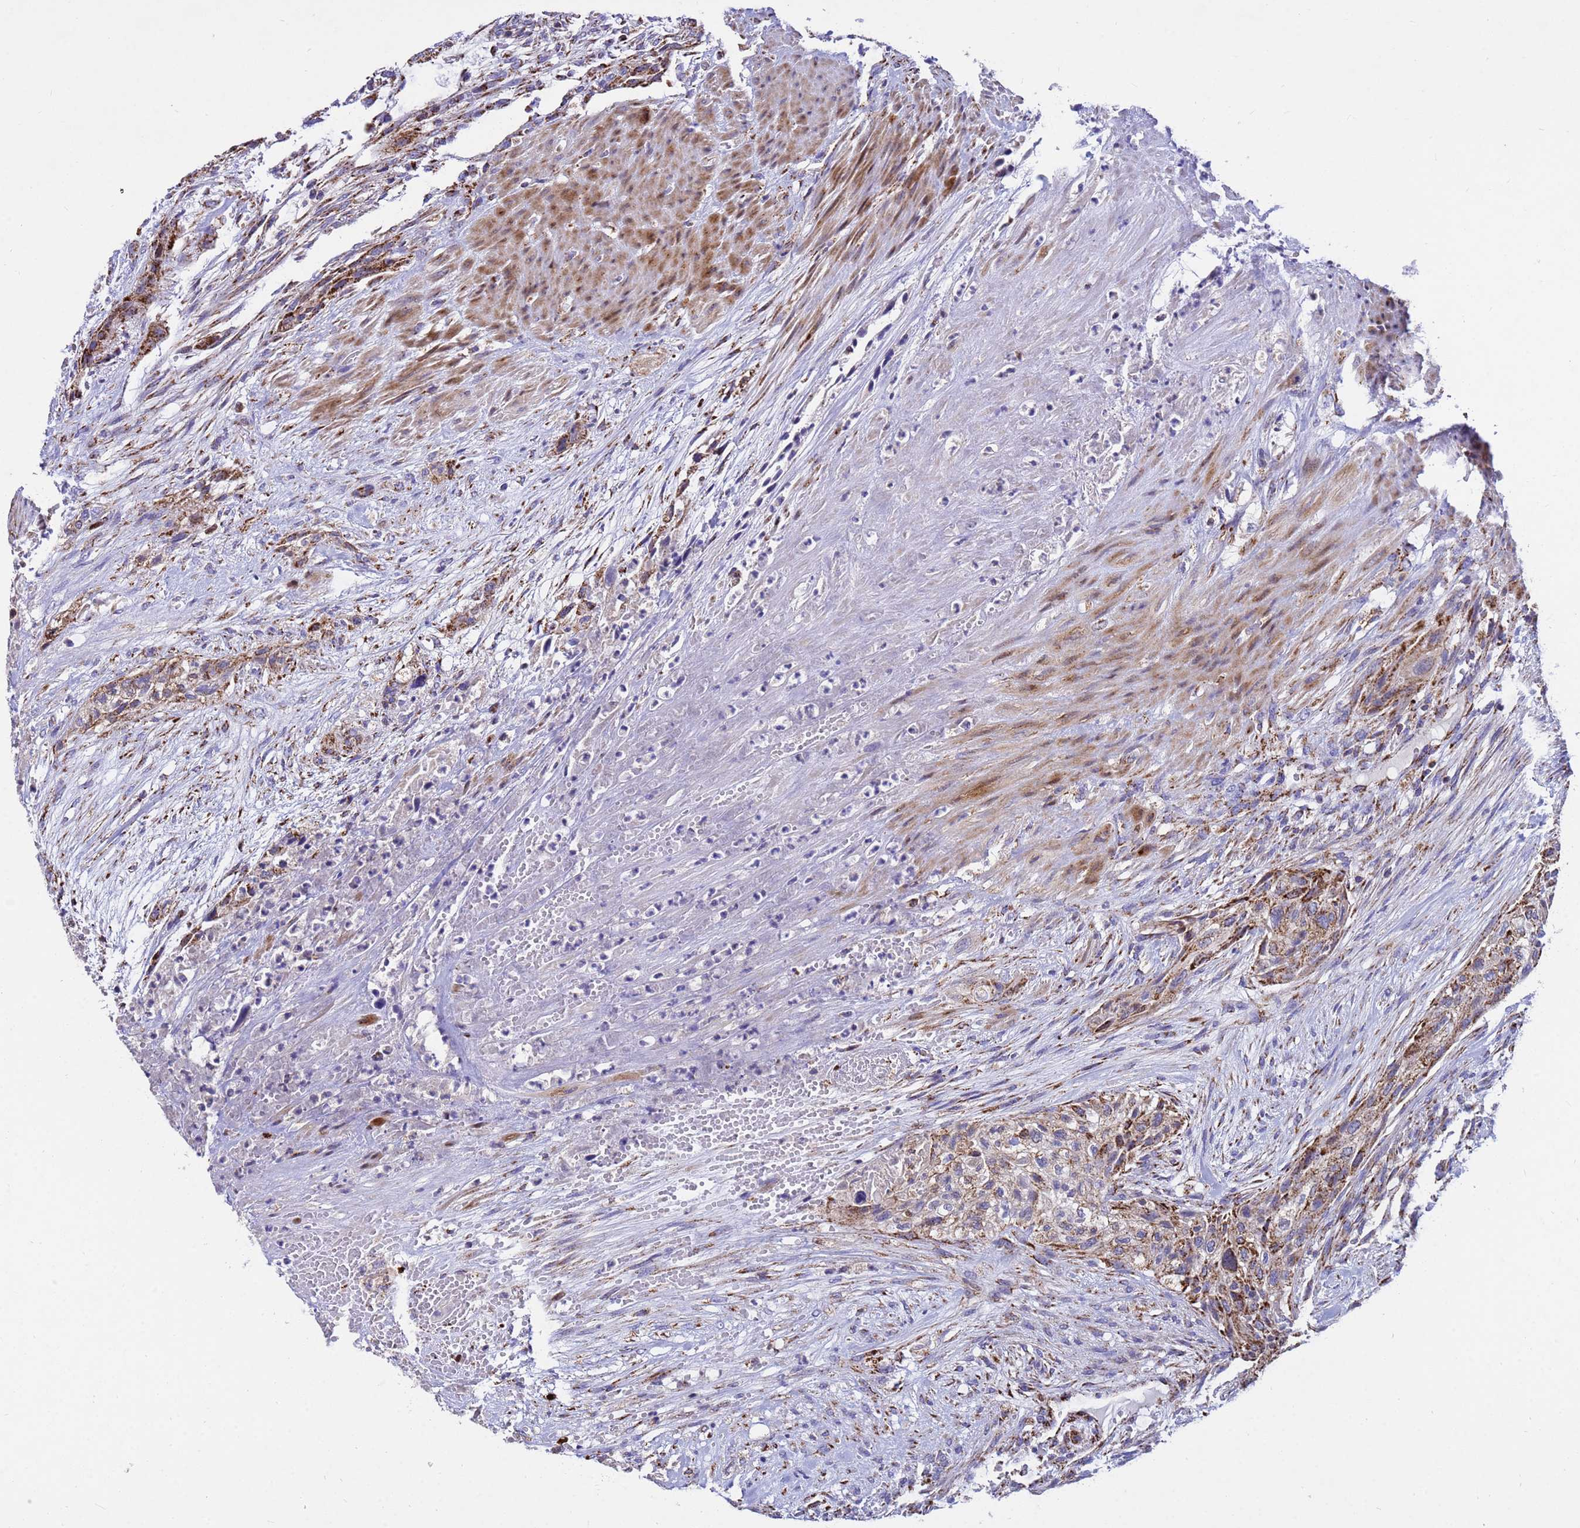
{"staining": {"intensity": "moderate", "quantity": "25%-75%", "location": "cytoplasmic/membranous"}, "tissue": "urothelial cancer", "cell_type": "Tumor cells", "image_type": "cancer", "snomed": [{"axis": "morphology", "description": "Urothelial carcinoma, High grade"}, {"axis": "topography", "description": "Urinary bladder"}], "caption": "A photomicrograph showing moderate cytoplasmic/membranous expression in approximately 25%-75% of tumor cells in urothelial cancer, as visualized by brown immunohistochemical staining.", "gene": "TUBGCP3", "patient": {"sex": "male", "age": 35}}